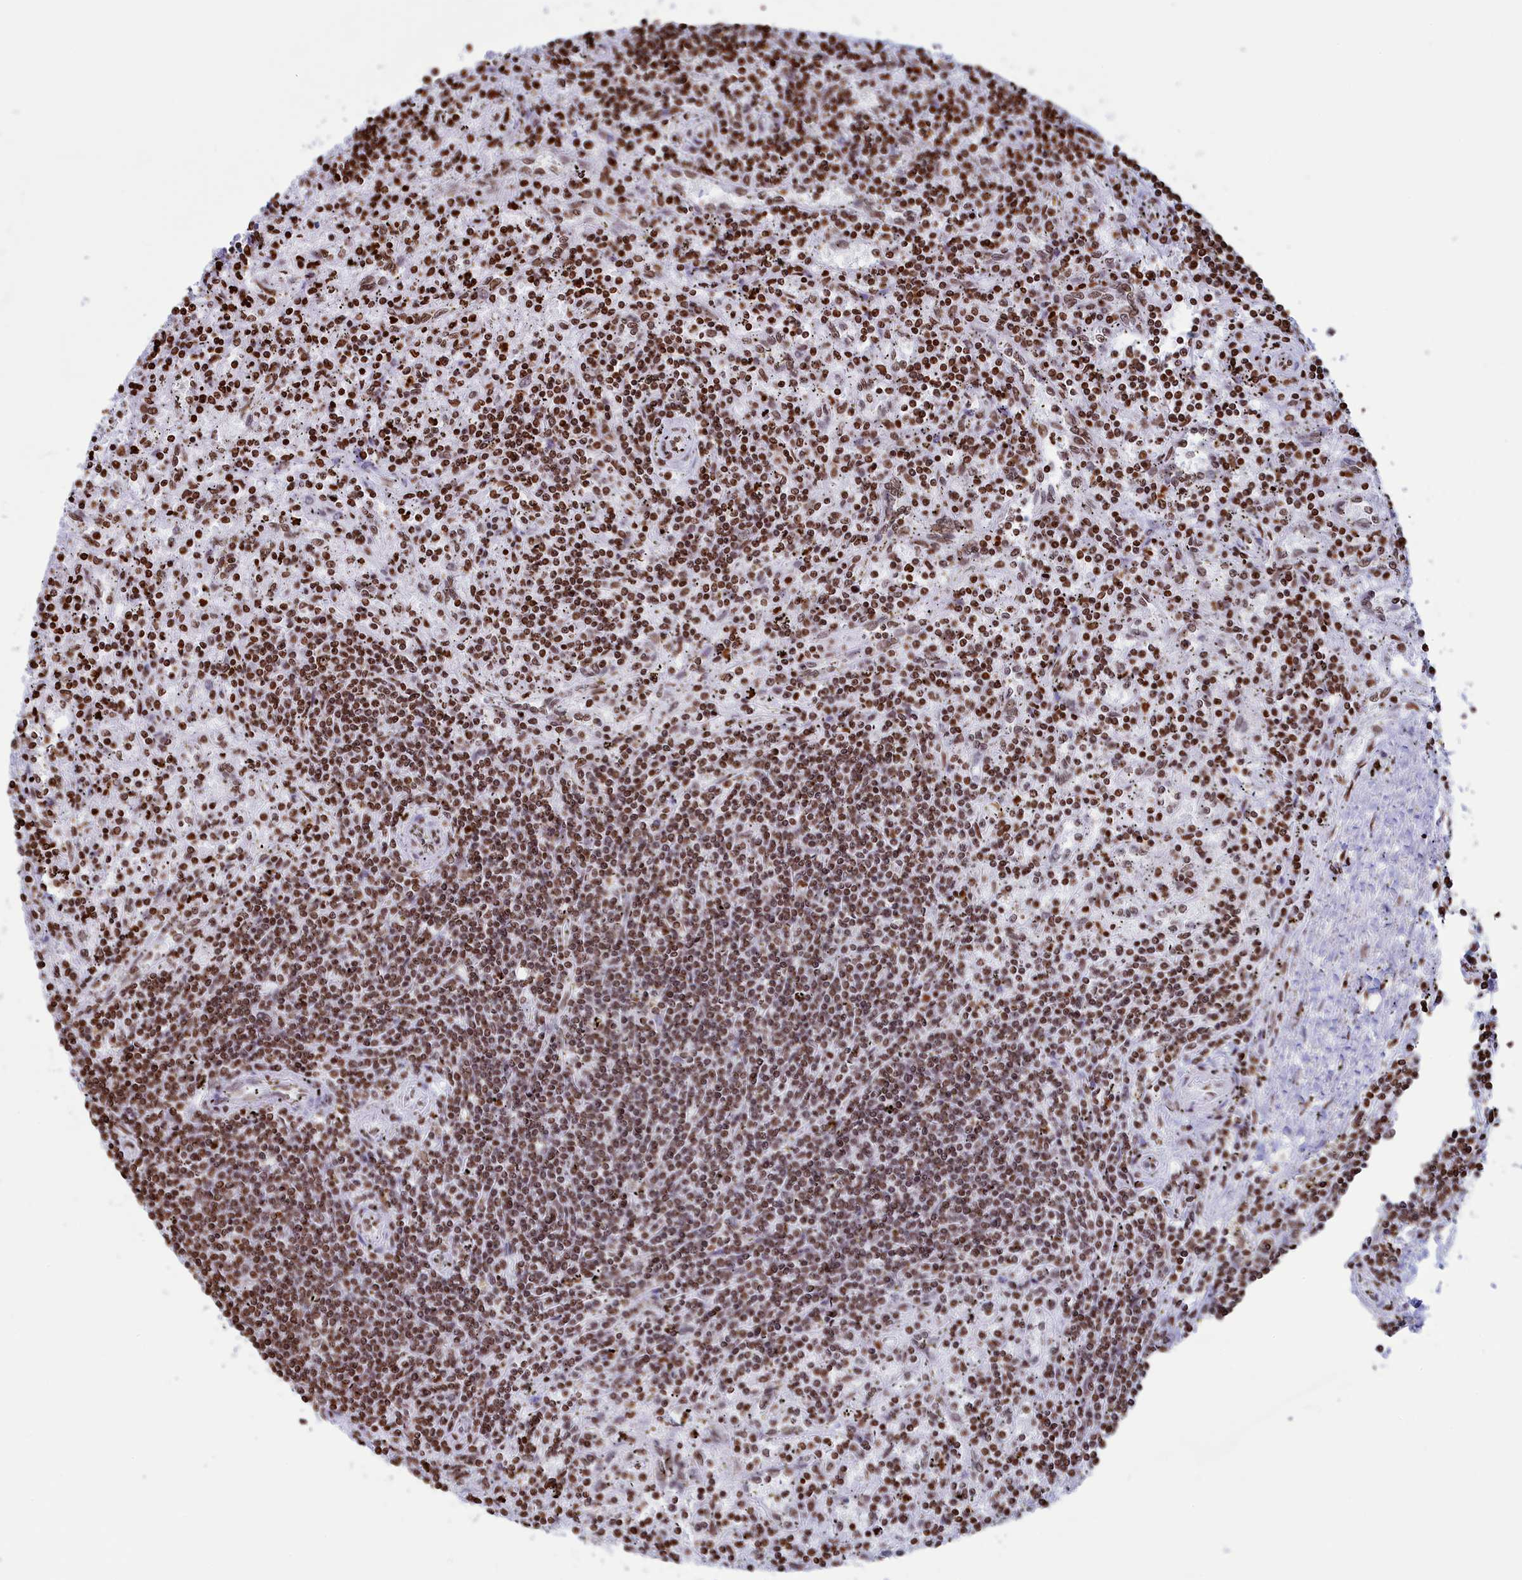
{"staining": {"intensity": "moderate", "quantity": ">75%", "location": "nuclear"}, "tissue": "lymphoma", "cell_type": "Tumor cells", "image_type": "cancer", "snomed": [{"axis": "morphology", "description": "Malignant lymphoma, non-Hodgkin's type, Low grade"}, {"axis": "topography", "description": "Spleen"}], "caption": "DAB (3,3'-diaminobenzidine) immunohistochemical staining of lymphoma exhibits moderate nuclear protein positivity in about >75% of tumor cells.", "gene": "APOBEC3A", "patient": {"sex": "male", "age": 76}}